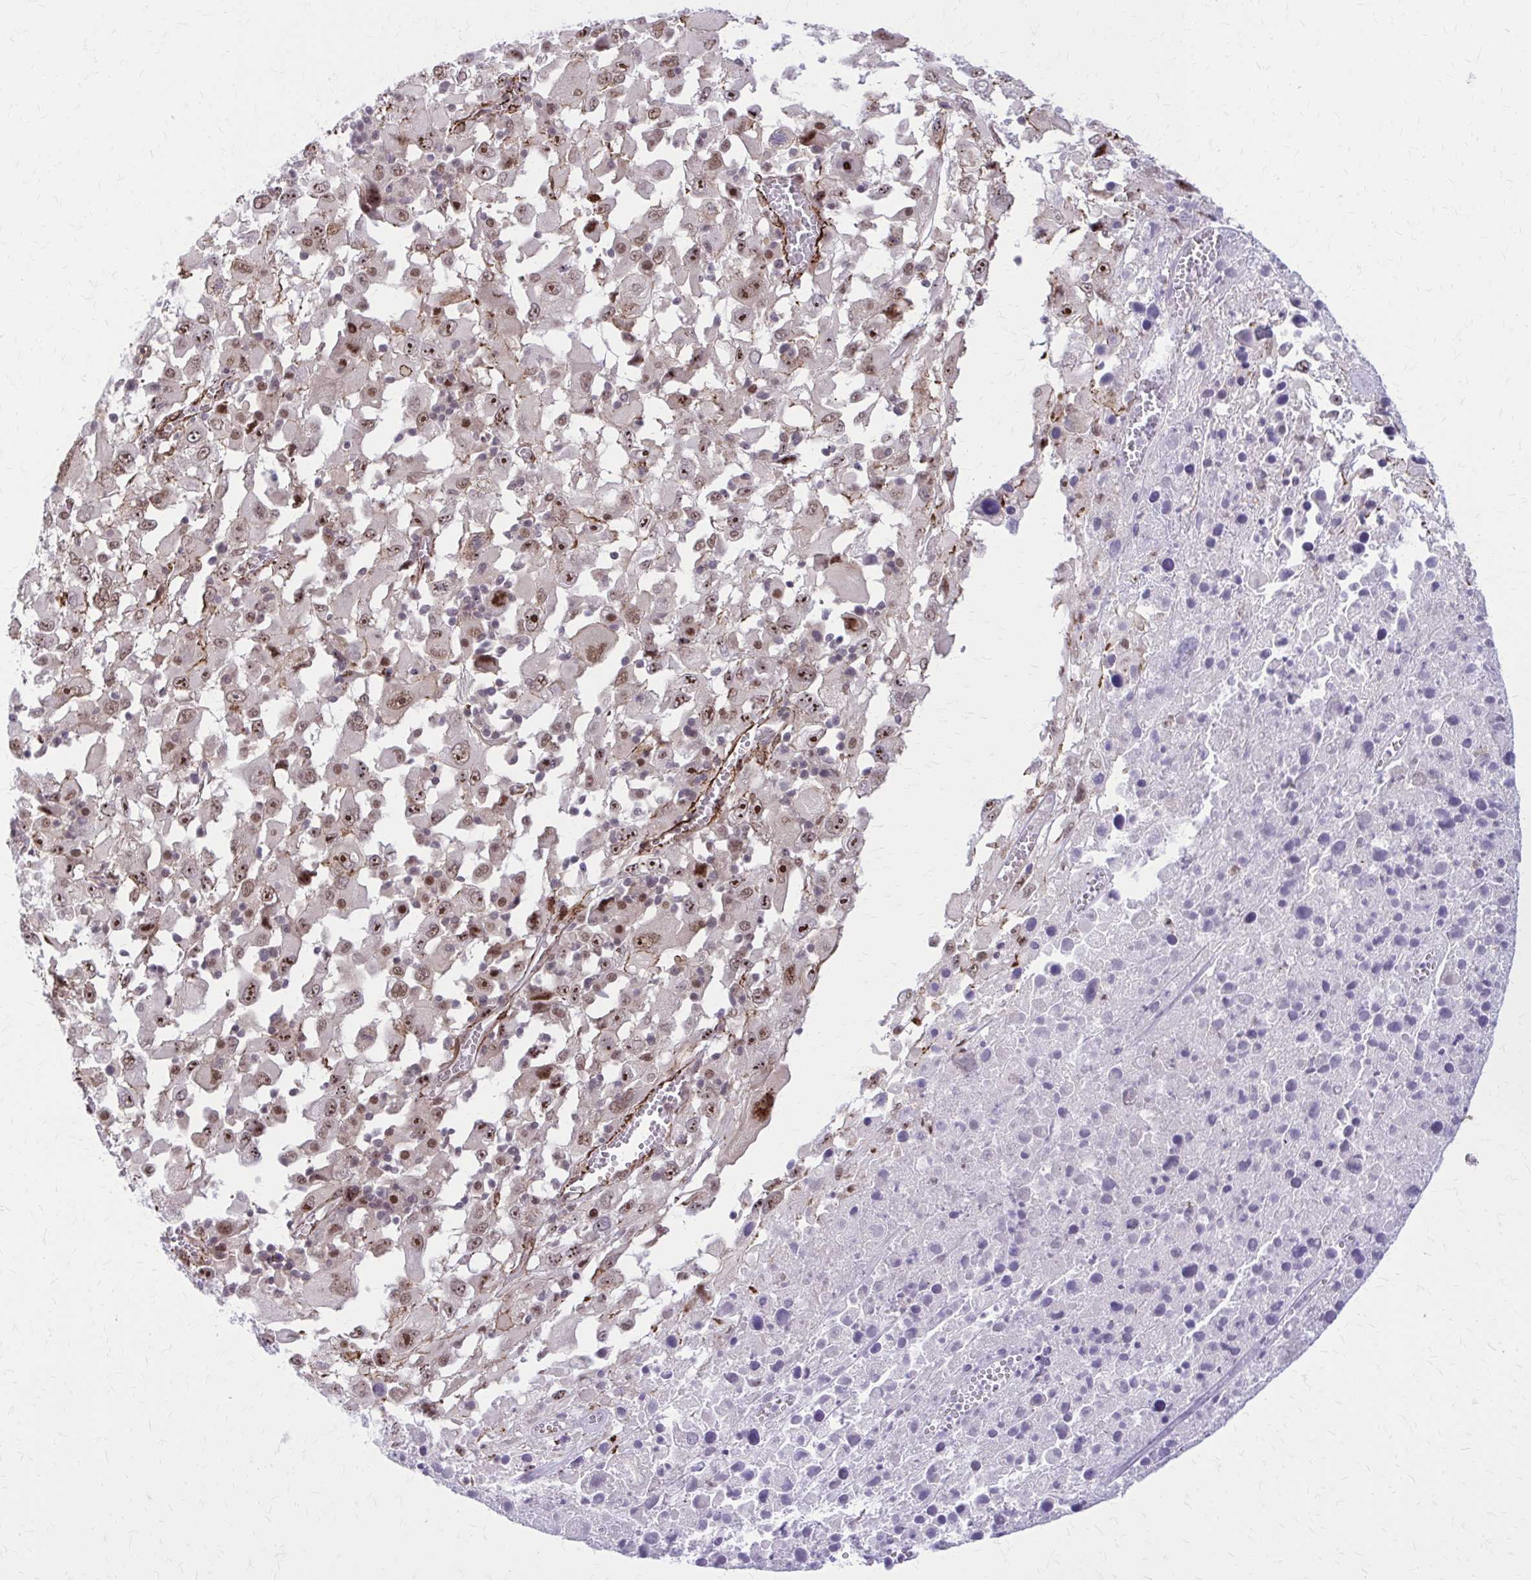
{"staining": {"intensity": "moderate", "quantity": ">75%", "location": "nuclear"}, "tissue": "melanoma", "cell_type": "Tumor cells", "image_type": "cancer", "snomed": [{"axis": "morphology", "description": "Malignant melanoma, Metastatic site"}, {"axis": "topography", "description": "Soft tissue"}], "caption": "The photomicrograph exhibits staining of melanoma, revealing moderate nuclear protein staining (brown color) within tumor cells.", "gene": "NRBF2", "patient": {"sex": "male", "age": 50}}